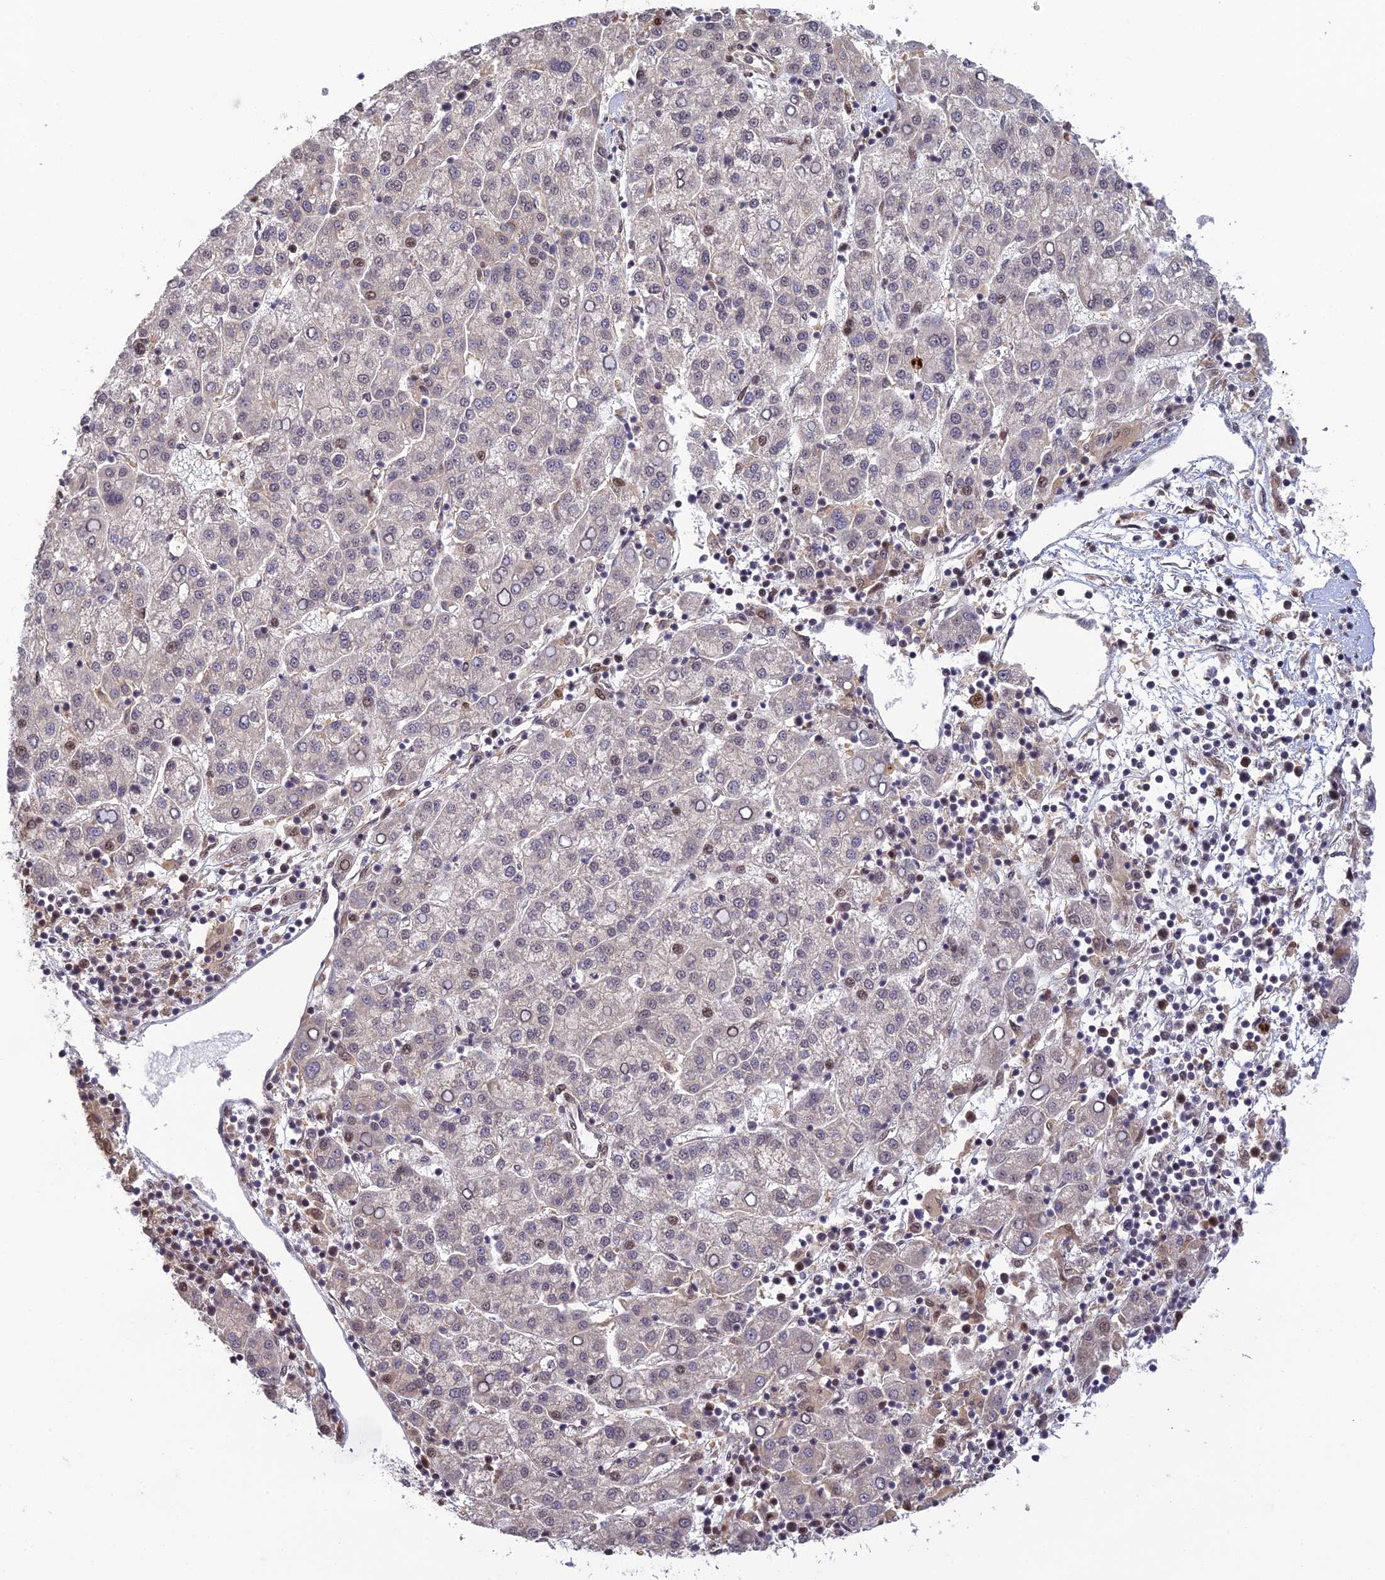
{"staining": {"intensity": "weak", "quantity": "<25%", "location": "nuclear"}, "tissue": "liver cancer", "cell_type": "Tumor cells", "image_type": "cancer", "snomed": [{"axis": "morphology", "description": "Carcinoma, Hepatocellular, NOS"}, {"axis": "topography", "description": "Liver"}], "caption": "Immunohistochemical staining of human liver cancer (hepatocellular carcinoma) shows no significant expression in tumor cells.", "gene": "UFSP2", "patient": {"sex": "female", "age": 58}}